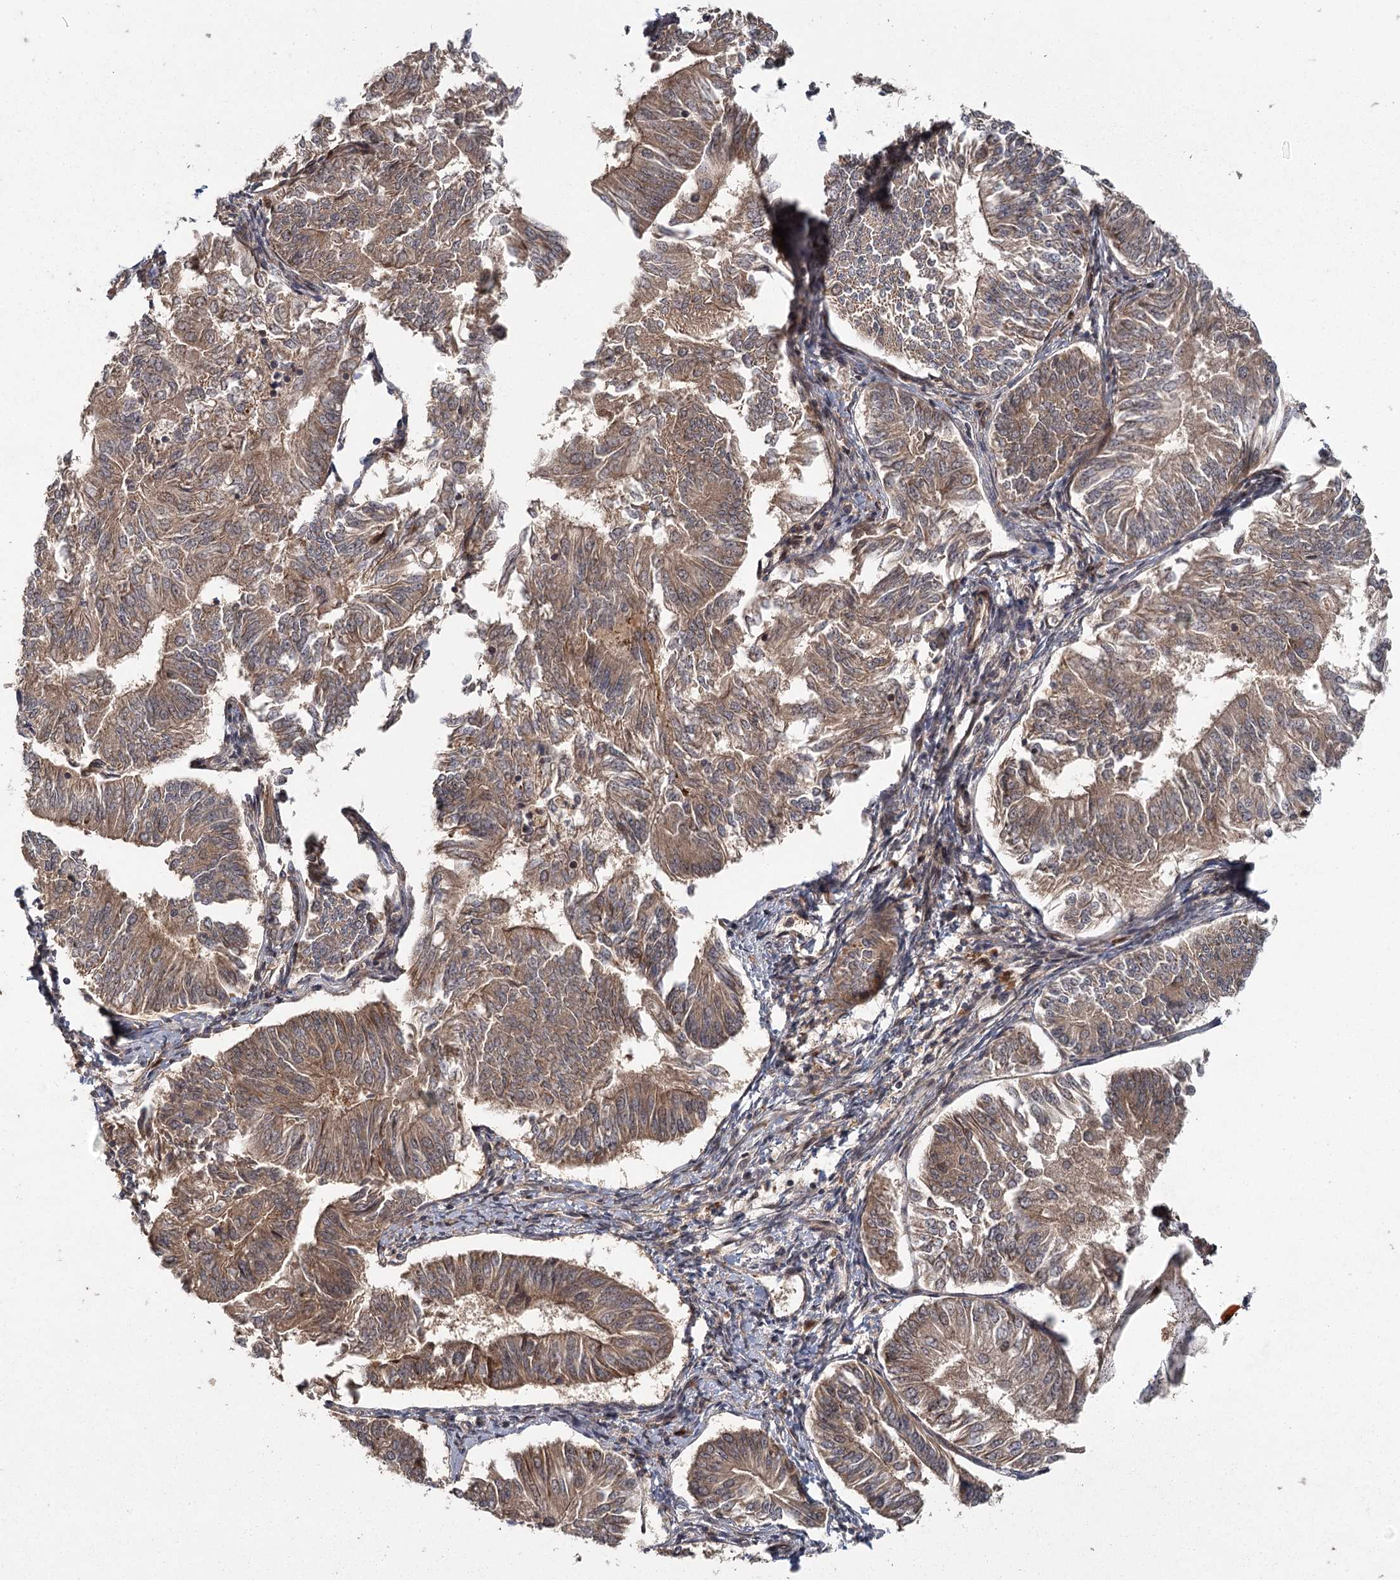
{"staining": {"intensity": "moderate", "quantity": ">75%", "location": "cytoplasmic/membranous"}, "tissue": "endometrial cancer", "cell_type": "Tumor cells", "image_type": "cancer", "snomed": [{"axis": "morphology", "description": "Adenocarcinoma, NOS"}, {"axis": "topography", "description": "Endometrium"}], "caption": "A brown stain shows moderate cytoplasmic/membranous staining of a protein in human endometrial cancer tumor cells. Nuclei are stained in blue.", "gene": "RAPGEF6", "patient": {"sex": "female", "age": 58}}